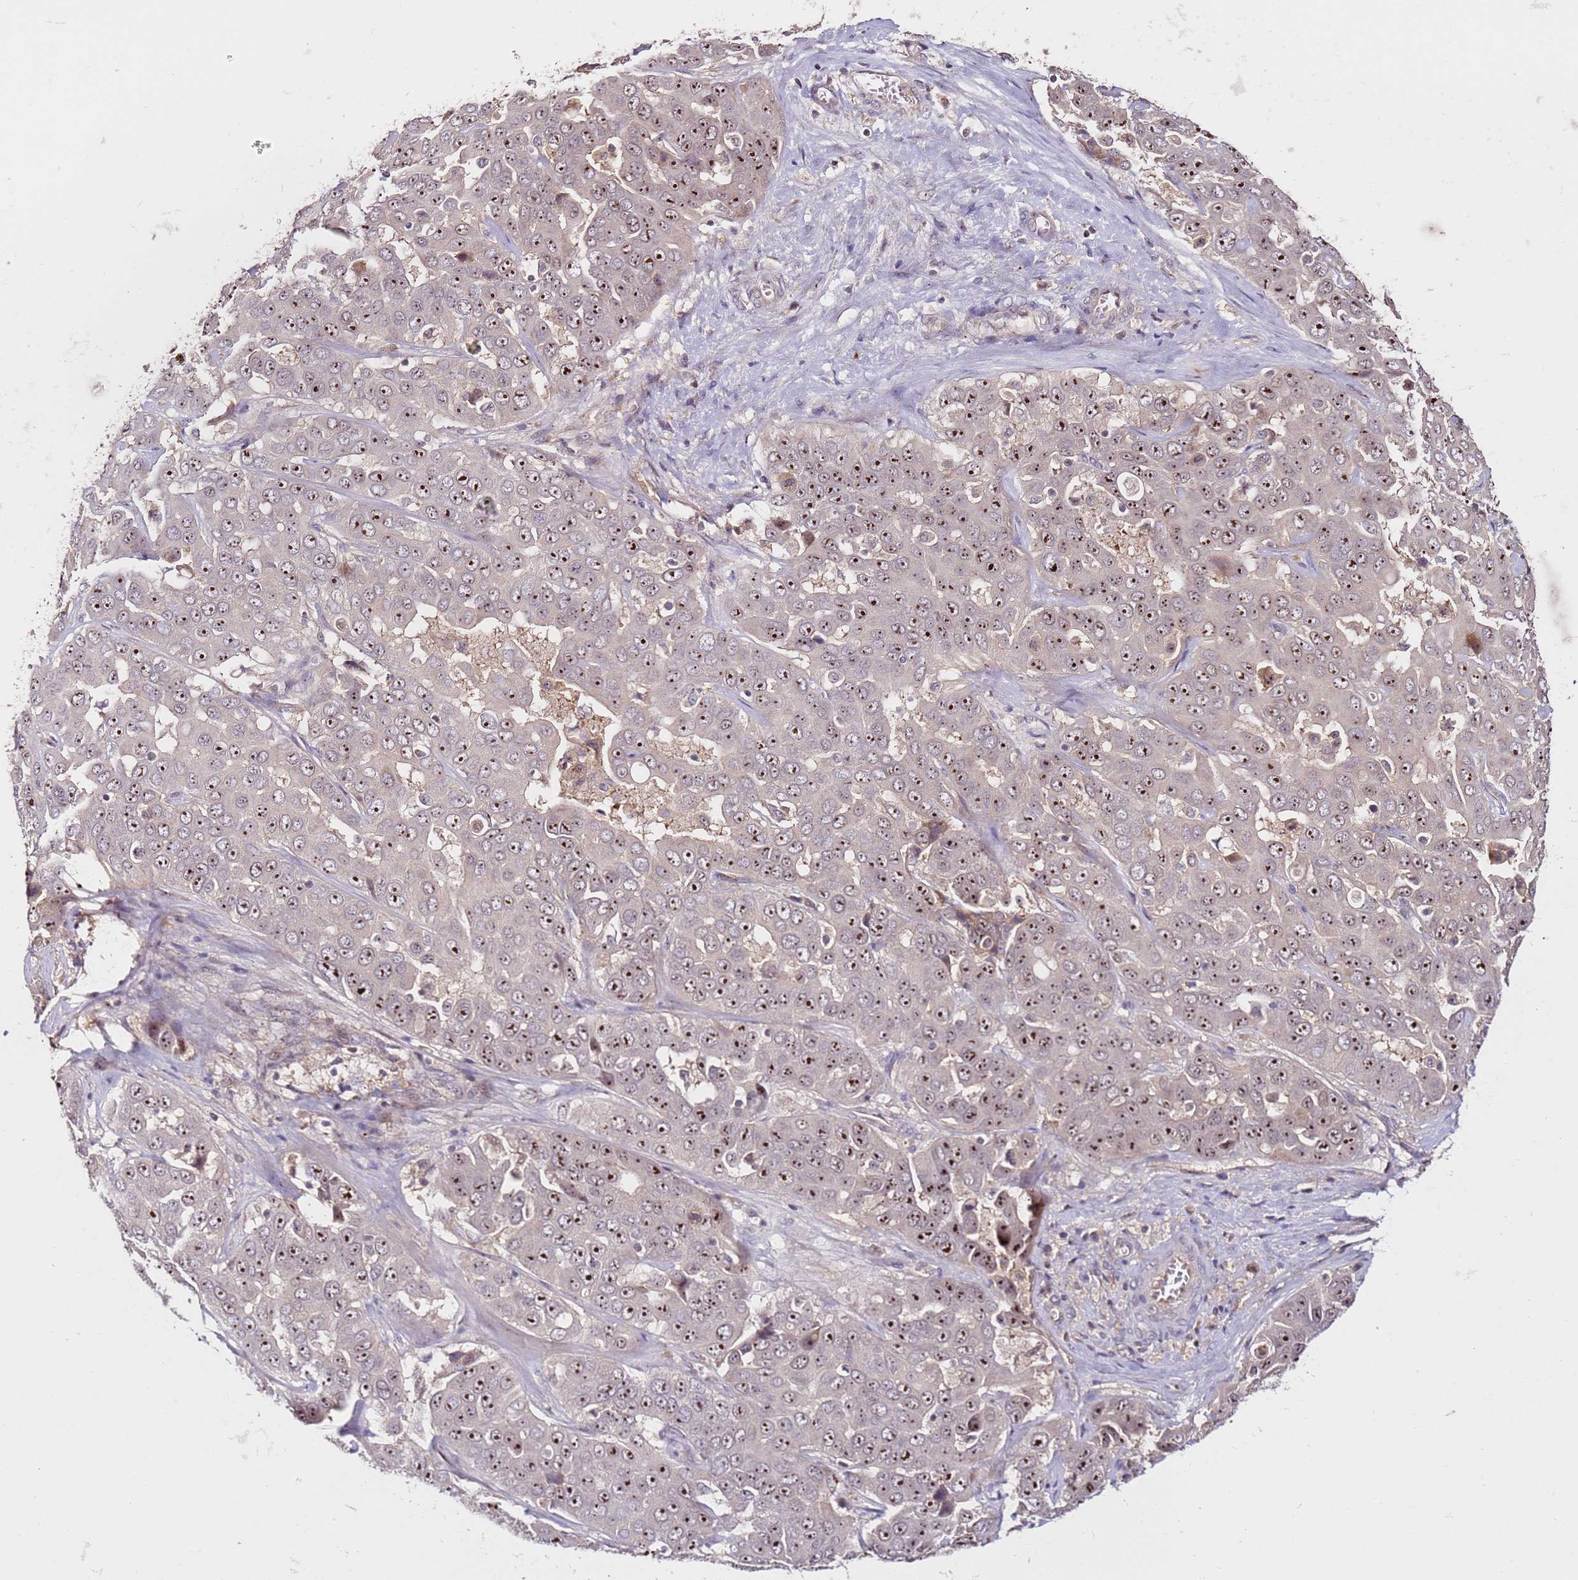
{"staining": {"intensity": "strong", "quantity": ">75%", "location": "nuclear"}, "tissue": "liver cancer", "cell_type": "Tumor cells", "image_type": "cancer", "snomed": [{"axis": "morphology", "description": "Cholangiocarcinoma"}, {"axis": "topography", "description": "Liver"}], "caption": "Human cholangiocarcinoma (liver) stained for a protein (brown) displays strong nuclear positive positivity in approximately >75% of tumor cells.", "gene": "DDX27", "patient": {"sex": "female", "age": 52}}